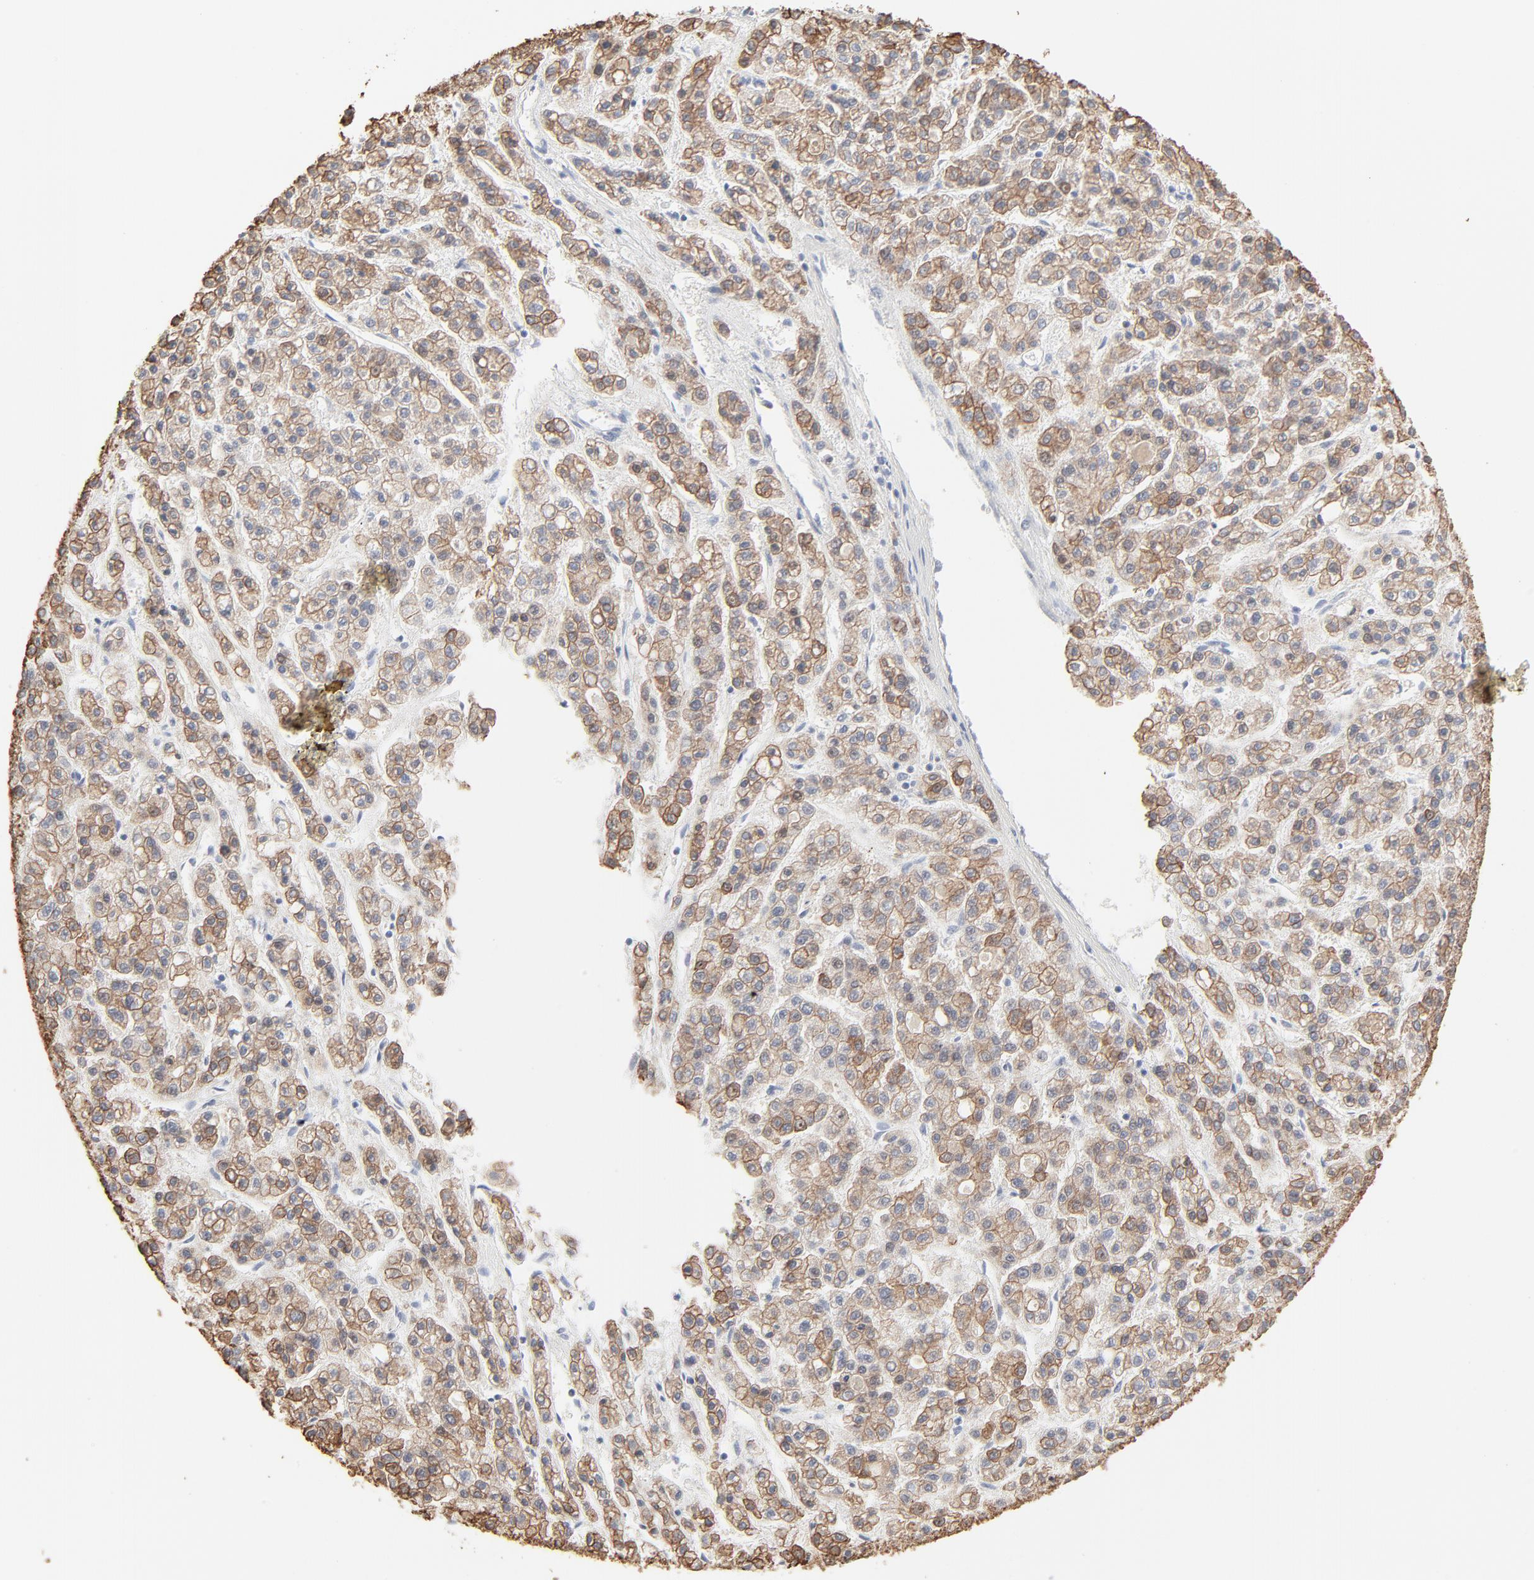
{"staining": {"intensity": "moderate", "quantity": ">75%", "location": "cytoplasmic/membranous"}, "tissue": "liver cancer", "cell_type": "Tumor cells", "image_type": "cancer", "snomed": [{"axis": "morphology", "description": "Carcinoma, Hepatocellular, NOS"}, {"axis": "topography", "description": "Liver"}], "caption": "Liver hepatocellular carcinoma tissue displays moderate cytoplasmic/membranous expression in about >75% of tumor cells, visualized by immunohistochemistry.", "gene": "LNX1", "patient": {"sex": "male", "age": 70}}